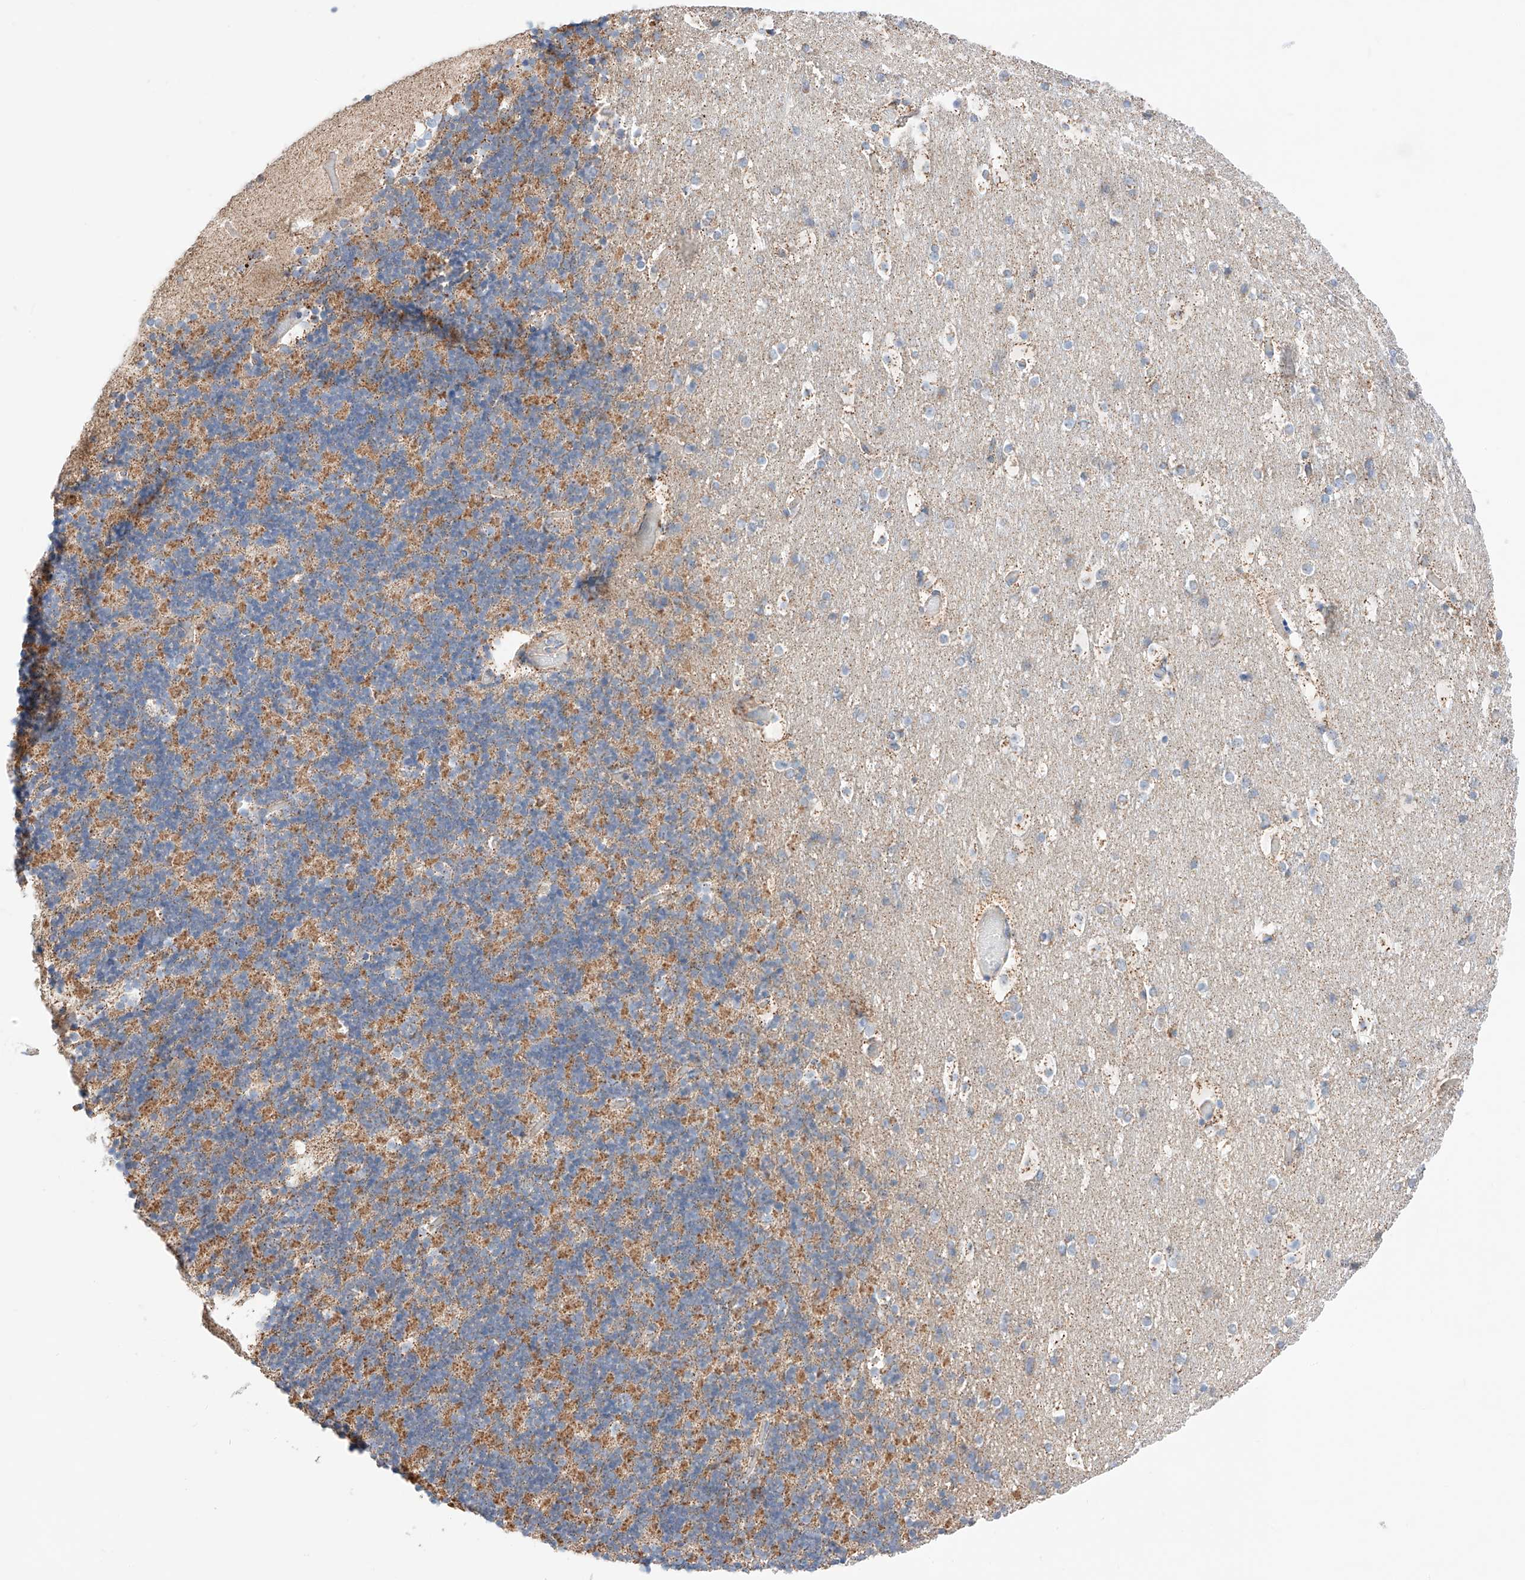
{"staining": {"intensity": "moderate", "quantity": "25%-75%", "location": "cytoplasmic/membranous"}, "tissue": "cerebellum", "cell_type": "Cells in granular layer", "image_type": "normal", "snomed": [{"axis": "morphology", "description": "Normal tissue, NOS"}, {"axis": "topography", "description": "Cerebellum"}], "caption": "Human cerebellum stained with a brown dye displays moderate cytoplasmic/membranous positive staining in about 25%-75% of cells in granular layer.", "gene": "KTI12", "patient": {"sex": "male", "age": 57}}